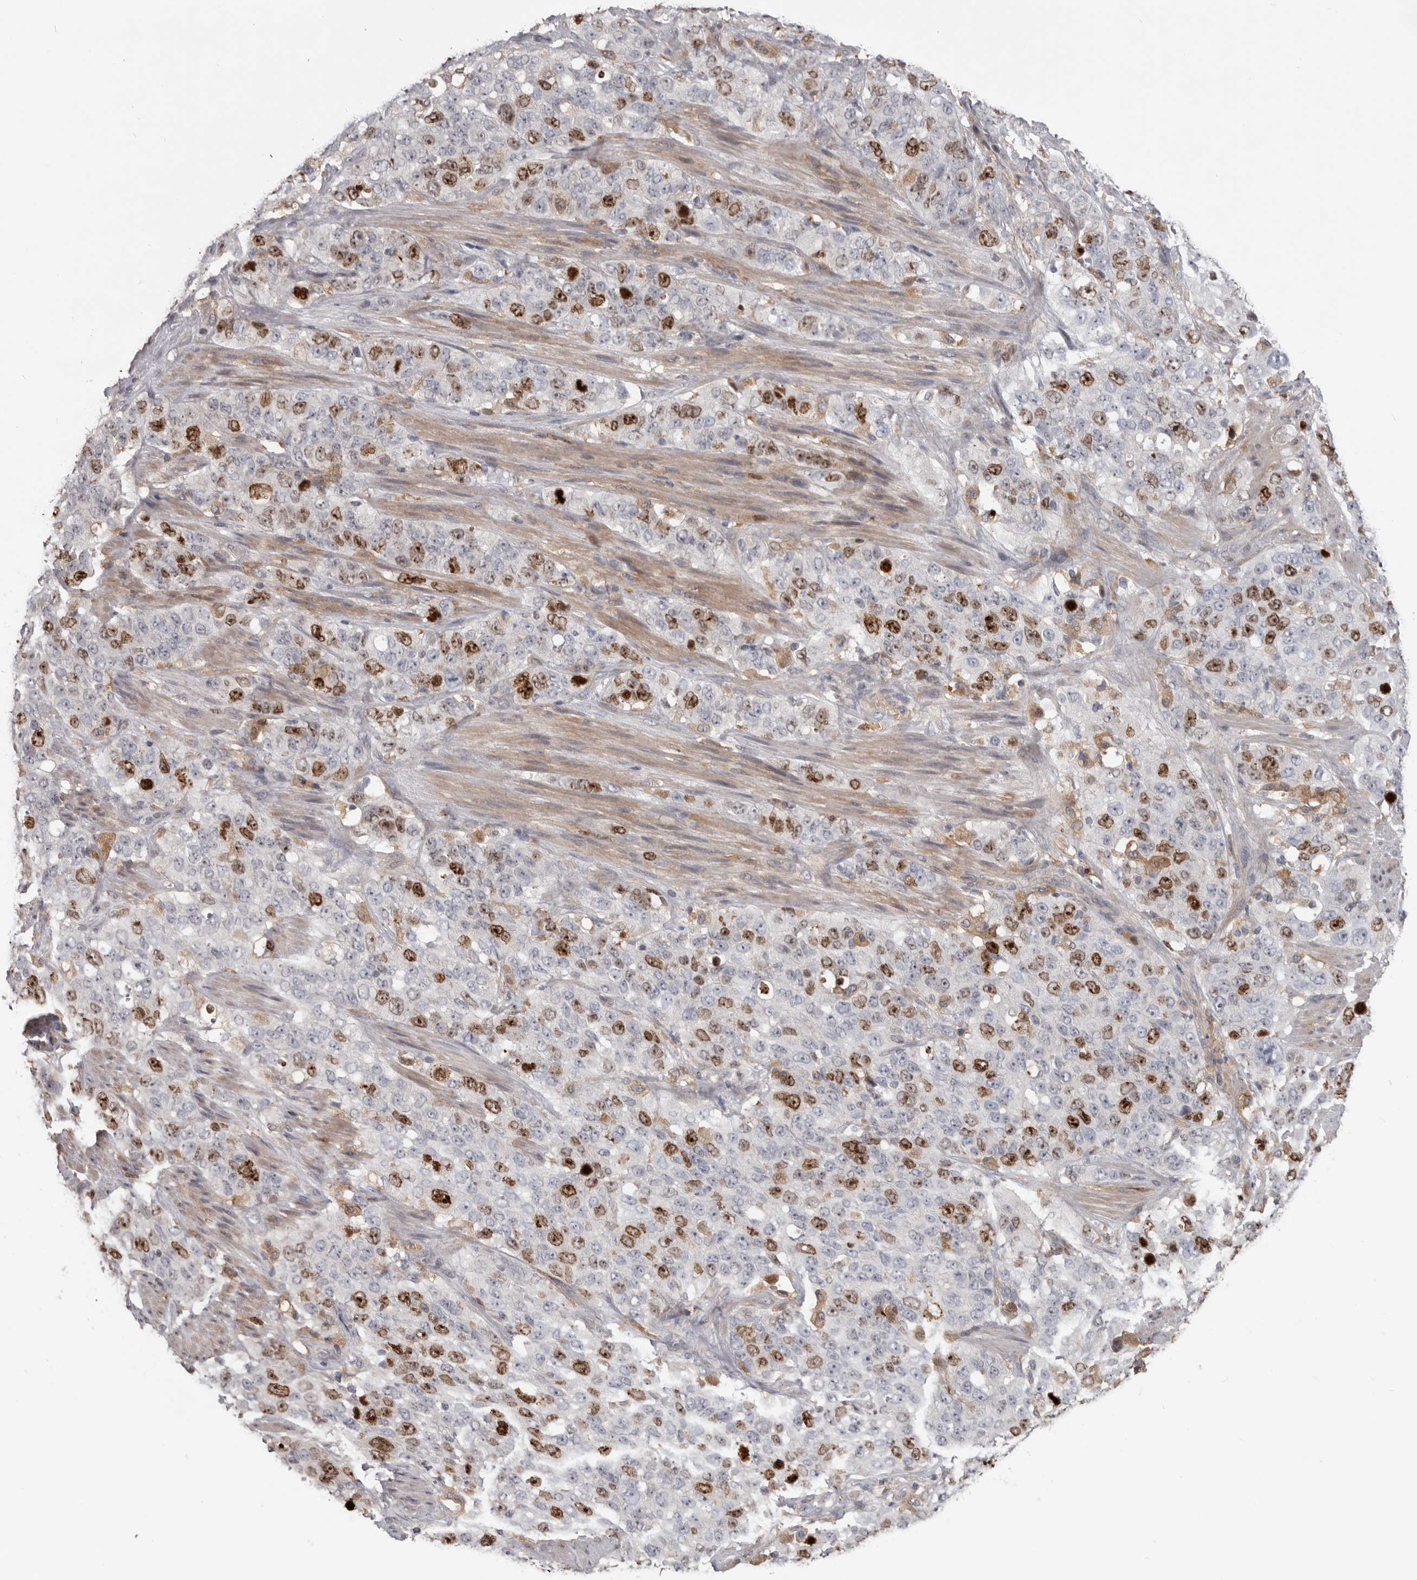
{"staining": {"intensity": "strong", "quantity": "25%-75%", "location": "nuclear"}, "tissue": "stomach cancer", "cell_type": "Tumor cells", "image_type": "cancer", "snomed": [{"axis": "morphology", "description": "Adenocarcinoma, NOS"}, {"axis": "topography", "description": "Stomach"}], "caption": "About 25%-75% of tumor cells in human stomach cancer display strong nuclear protein staining as visualized by brown immunohistochemical staining.", "gene": "CDCA8", "patient": {"sex": "male", "age": 48}}